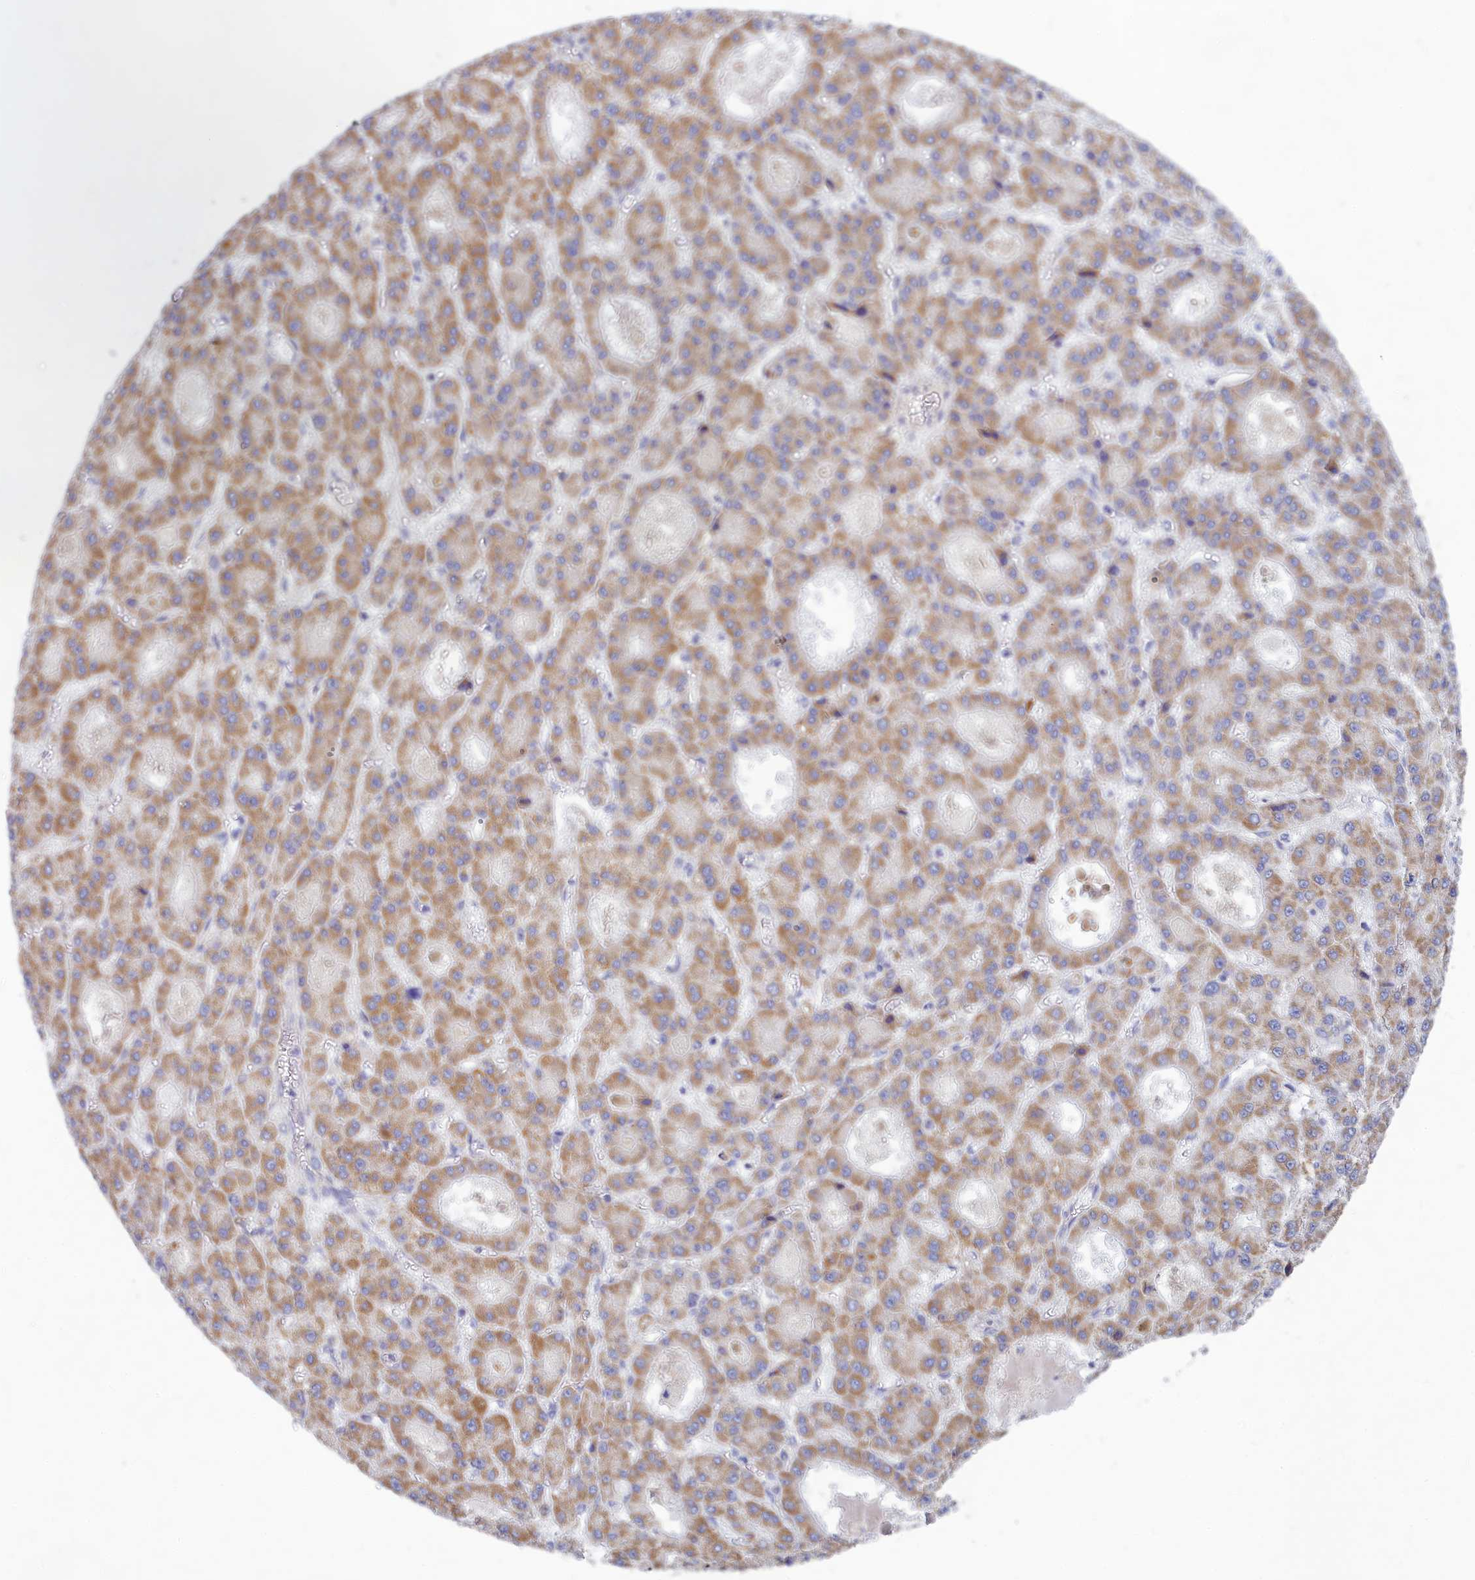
{"staining": {"intensity": "moderate", "quantity": ">75%", "location": "cytoplasmic/membranous"}, "tissue": "liver cancer", "cell_type": "Tumor cells", "image_type": "cancer", "snomed": [{"axis": "morphology", "description": "Carcinoma, Hepatocellular, NOS"}, {"axis": "topography", "description": "Liver"}], "caption": "High-power microscopy captured an immunohistochemistry image of hepatocellular carcinoma (liver), revealing moderate cytoplasmic/membranous positivity in about >75% of tumor cells. (brown staining indicates protein expression, while blue staining denotes nuclei).", "gene": "TMEM30B", "patient": {"sex": "male", "age": 70}}